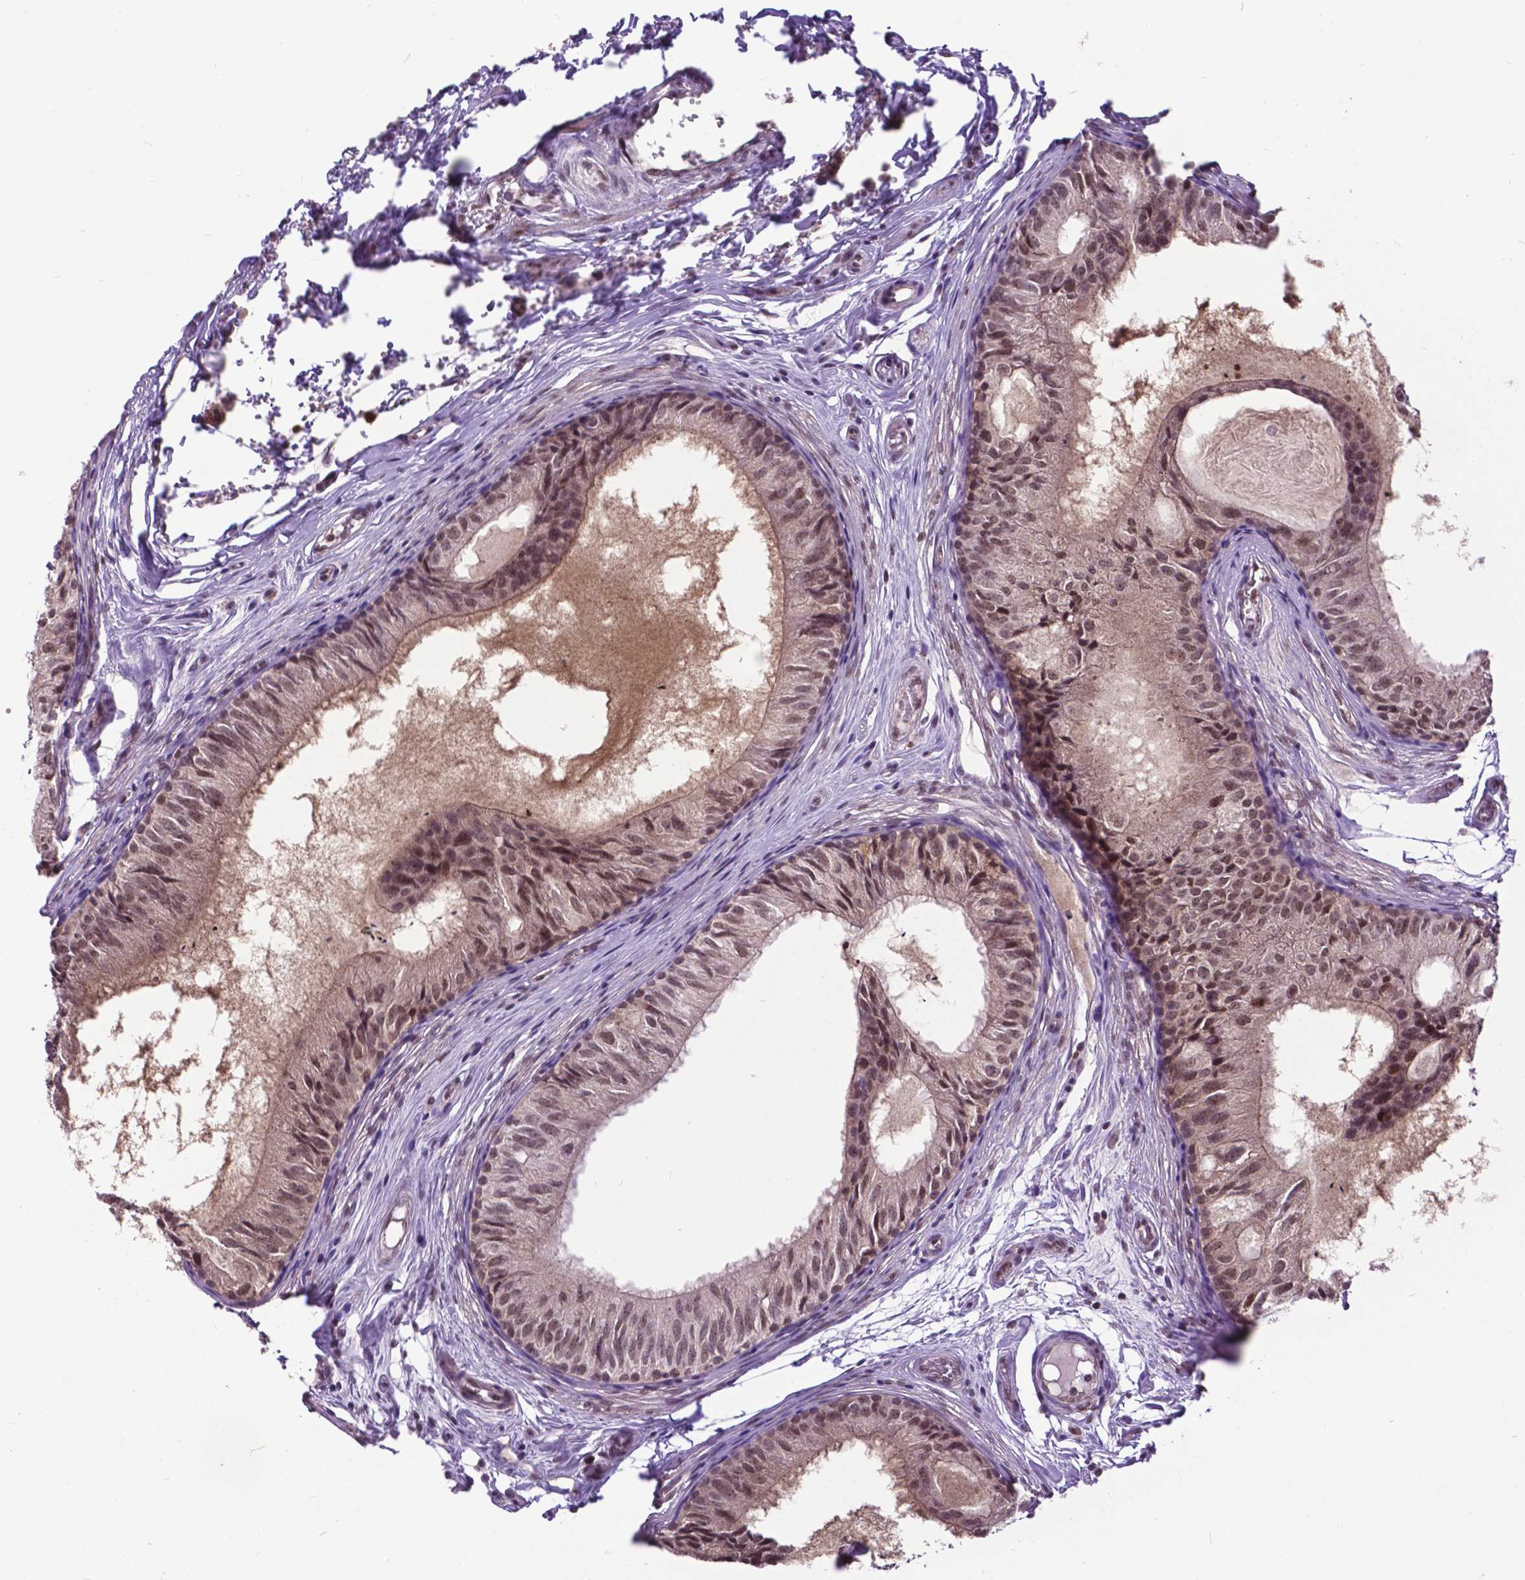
{"staining": {"intensity": "moderate", "quantity": ">75%", "location": "cytoplasmic/membranous,nuclear"}, "tissue": "epididymis", "cell_type": "Glandular cells", "image_type": "normal", "snomed": [{"axis": "morphology", "description": "Normal tissue, NOS"}, {"axis": "topography", "description": "Epididymis"}], "caption": "A medium amount of moderate cytoplasmic/membranous,nuclear staining is identified in approximately >75% of glandular cells in unremarkable epididymis. The protein of interest is stained brown, and the nuclei are stained in blue (DAB IHC with brightfield microscopy, high magnification).", "gene": "FAF1", "patient": {"sex": "male", "age": 25}}